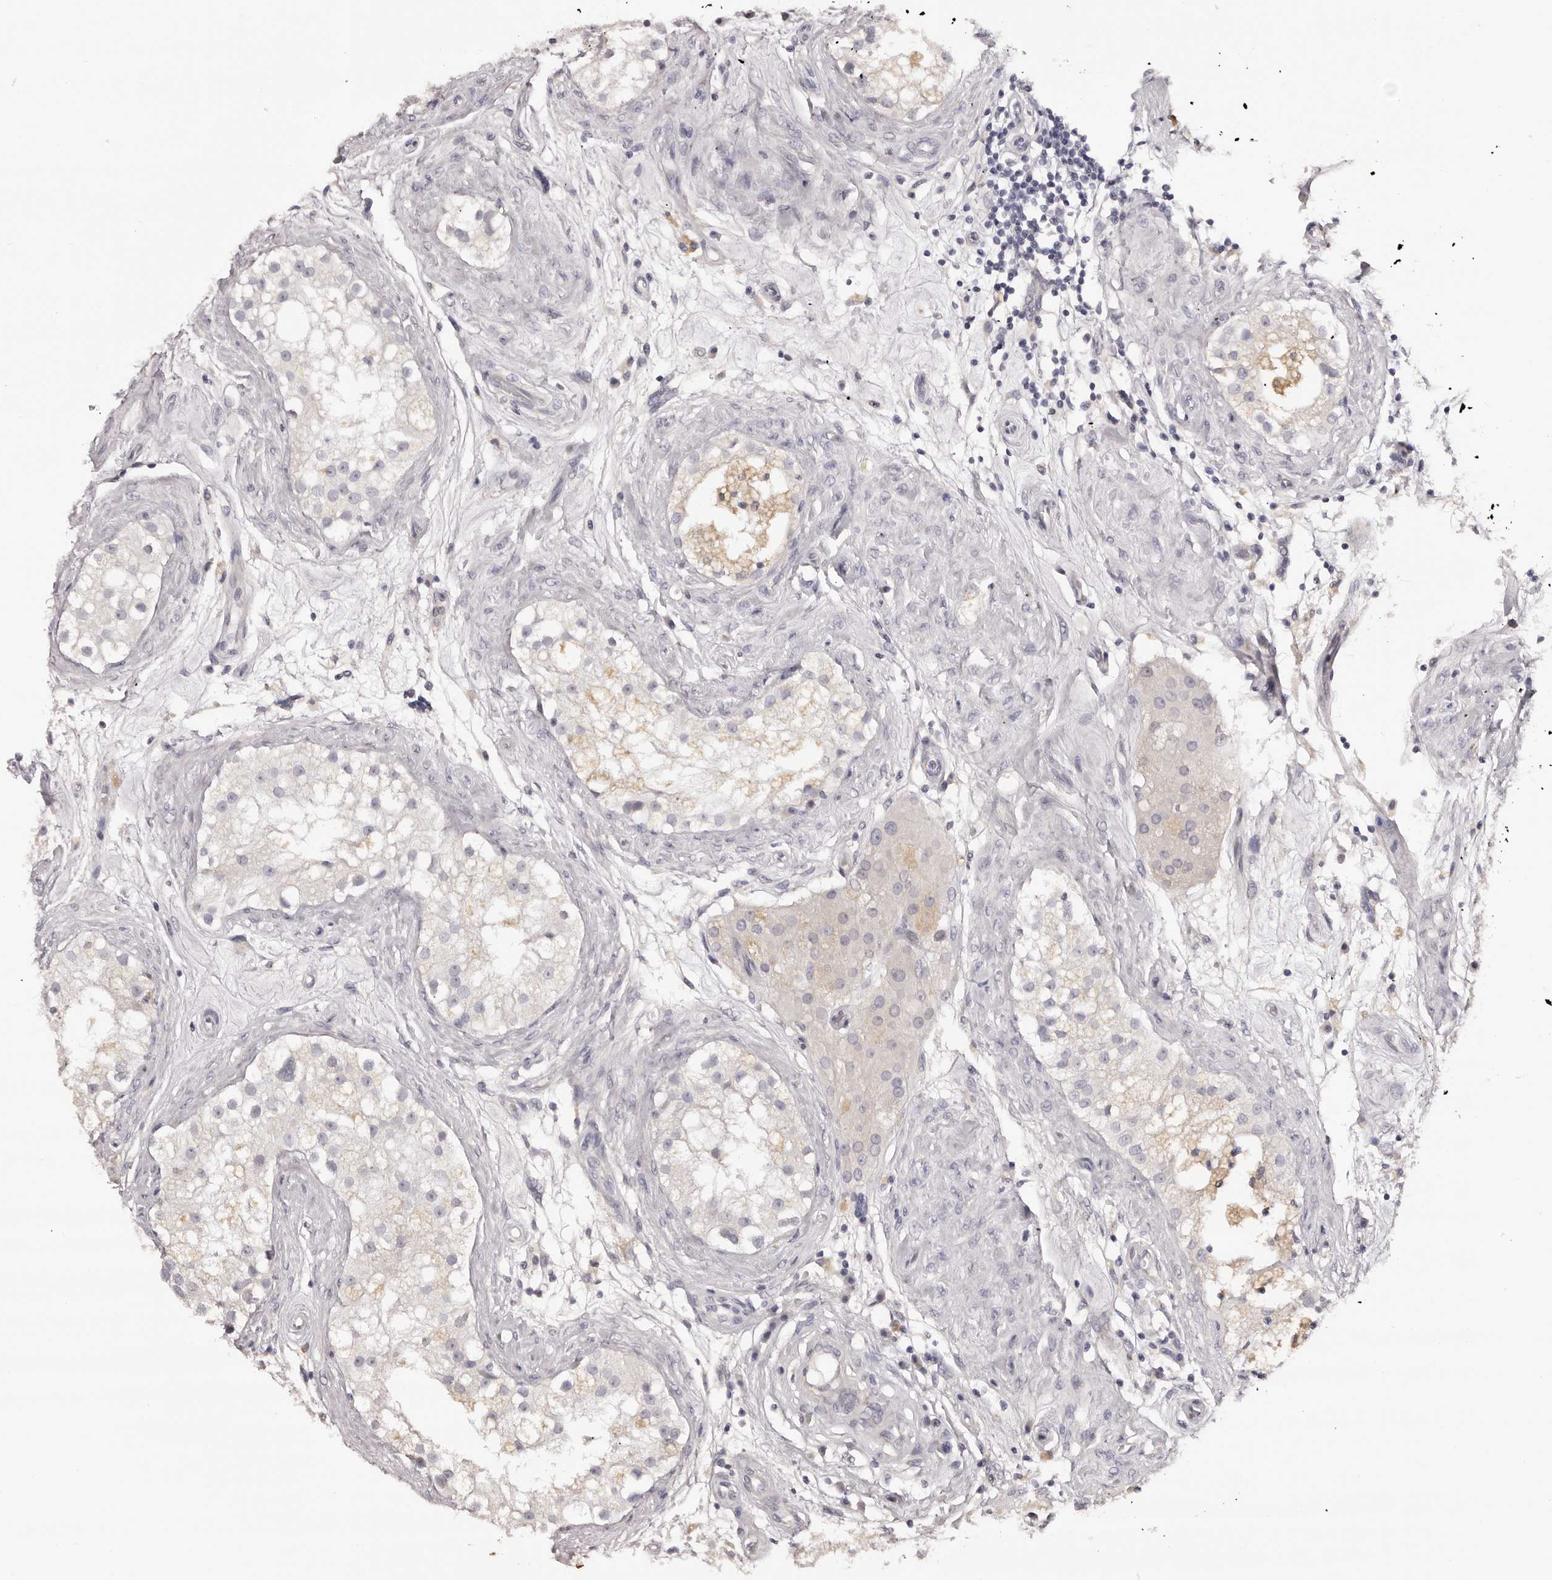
{"staining": {"intensity": "negative", "quantity": "none", "location": "none"}, "tissue": "testis", "cell_type": "Cells in seminiferous ducts", "image_type": "normal", "snomed": [{"axis": "morphology", "description": "Normal tissue, NOS"}, {"axis": "topography", "description": "Testis"}], "caption": "DAB immunohistochemical staining of normal human testis shows no significant staining in cells in seminiferous ducts.", "gene": "KCNJ8", "patient": {"sex": "male", "age": 84}}